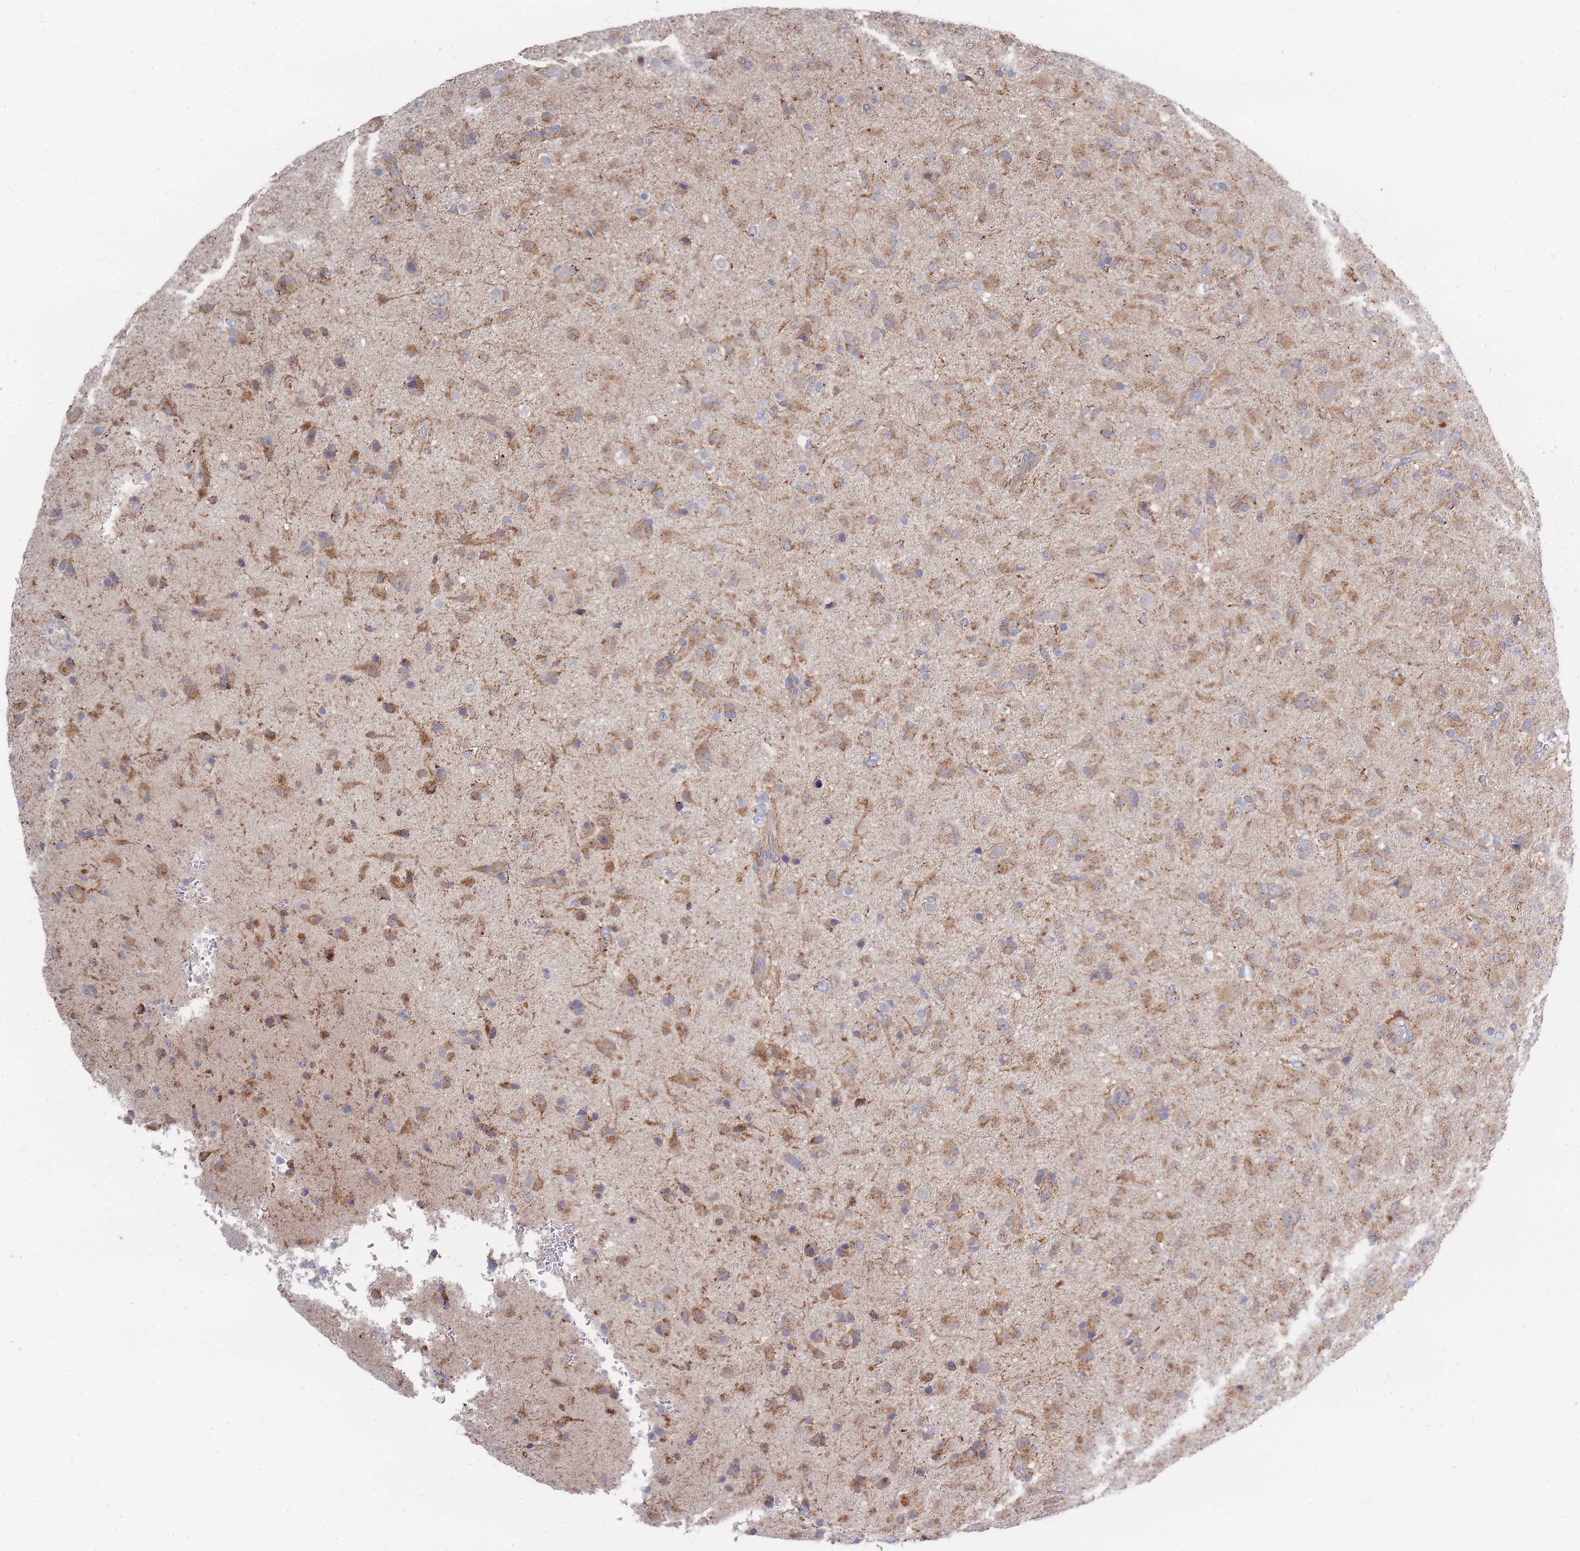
{"staining": {"intensity": "moderate", "quantity": "25%-75%", "location": "cytoplasmic/membranous"}, "tissue": "glioma", "cell_type": "Tumor cells", "image_type": "cancer", "snomed": [{"axis": "morphology", "description": "Glioma, malignant, Low grade"}, {"axis": "topography", "description": "Brain"}], "caption": "A high-resolution histopathology image shows immunohistochemistry staining of low-grade glioma (malignant), which reveals moderate cytoplasmic/membranous staining in approximately 25%-75% of tumor cells. (DAB IHC, brown staining for protein, blue staining for nuclei).", "gene": "NUB1", "patient": {"sex": "male", "age": 65}}